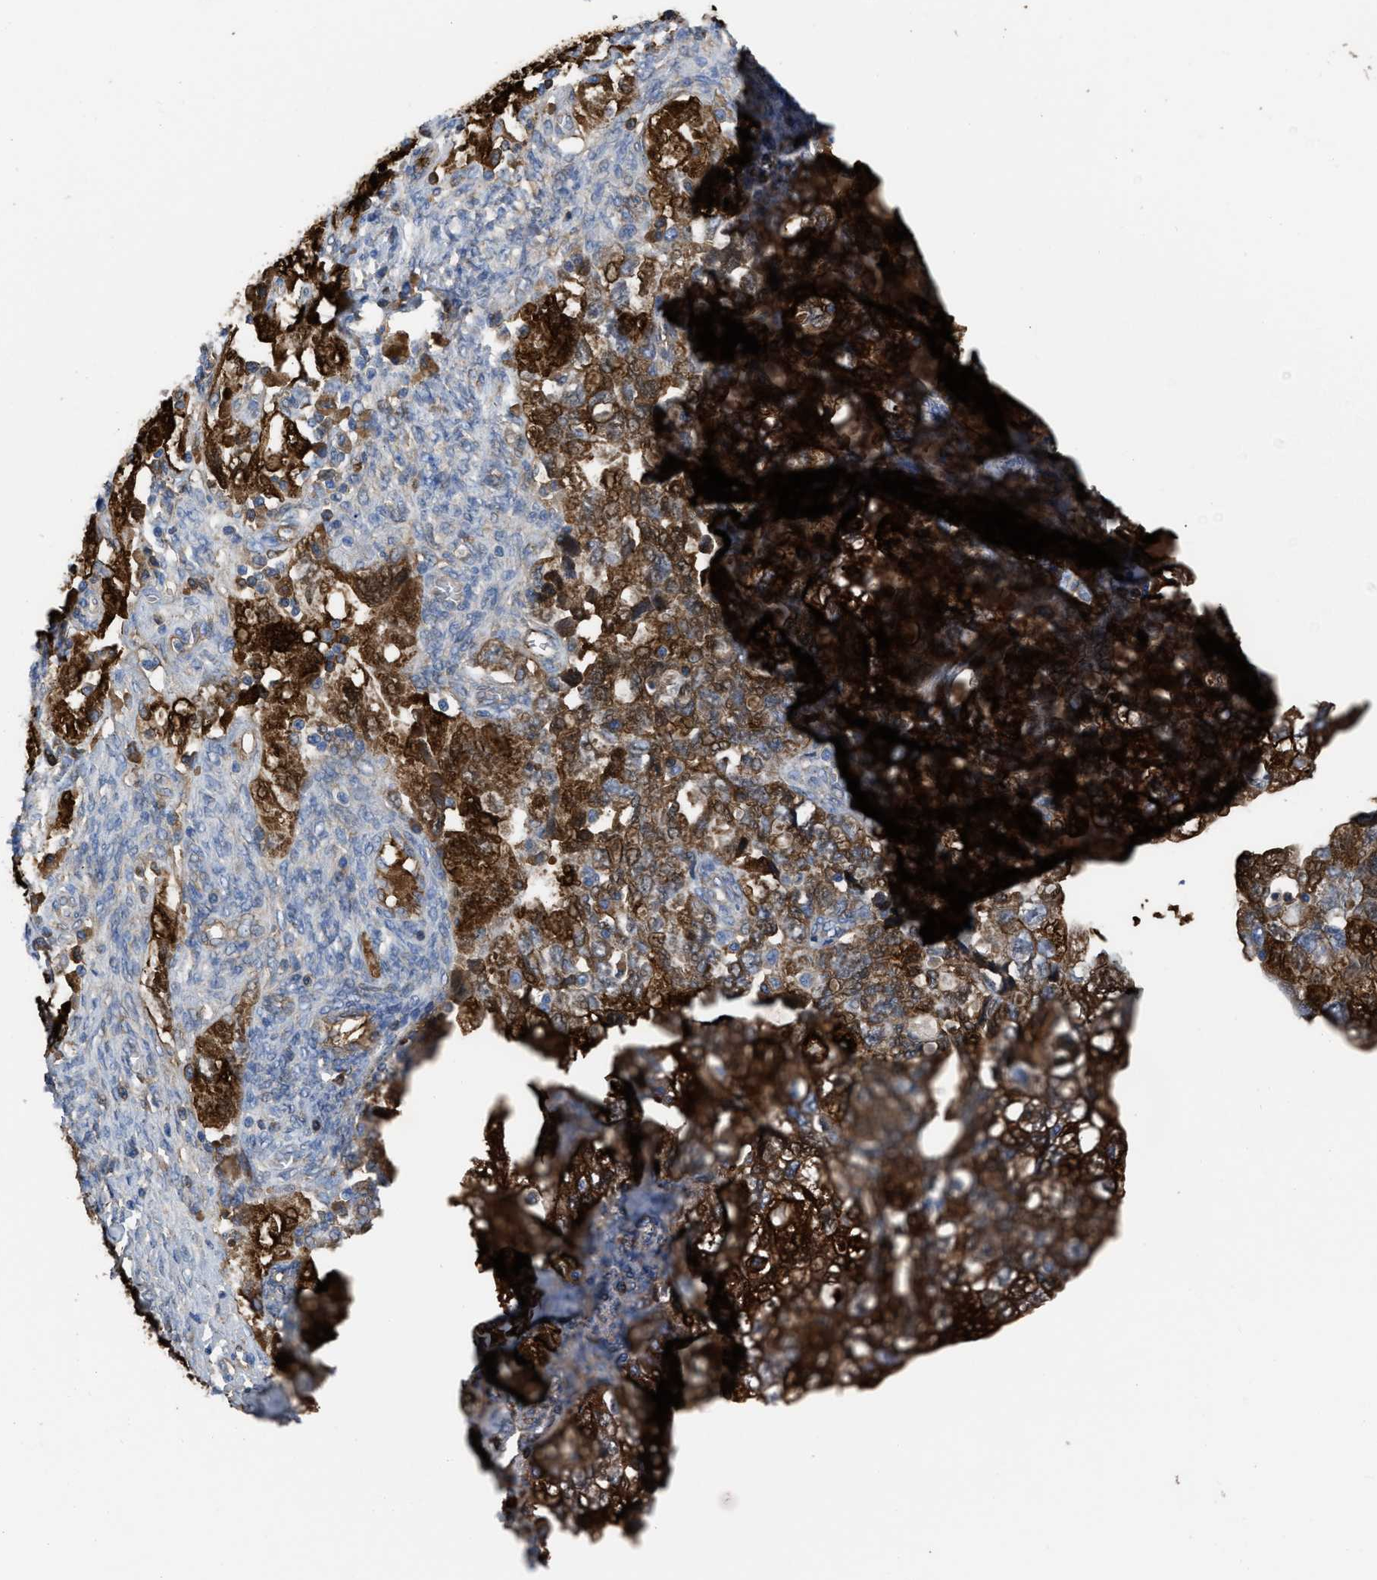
{"staining": {"intensity": "strong", "quantity": ">75%", "location": "cytoplasmic/membranous"}, "tissue": "ovarian cancer", "cell_type": "Tumor cells", "image_type": "cancer", "snomed": [{"axis": "morphology", "description": "Carcinoma, NOS"}, {"axis": "morphology", "description": "Cystadenocarcinoma, serous, NOS"}, {"axis": "topography", "description": "Ovary"}], "caption": "Strong cytoplasmic/membranous expression is seen in approximately >75% of tumor cells in ovarian cancer (carcinoma). Nuclei are stained in blue.", "gene": "TRIOBP", "patient": {"sex": "female", "age": 69}}